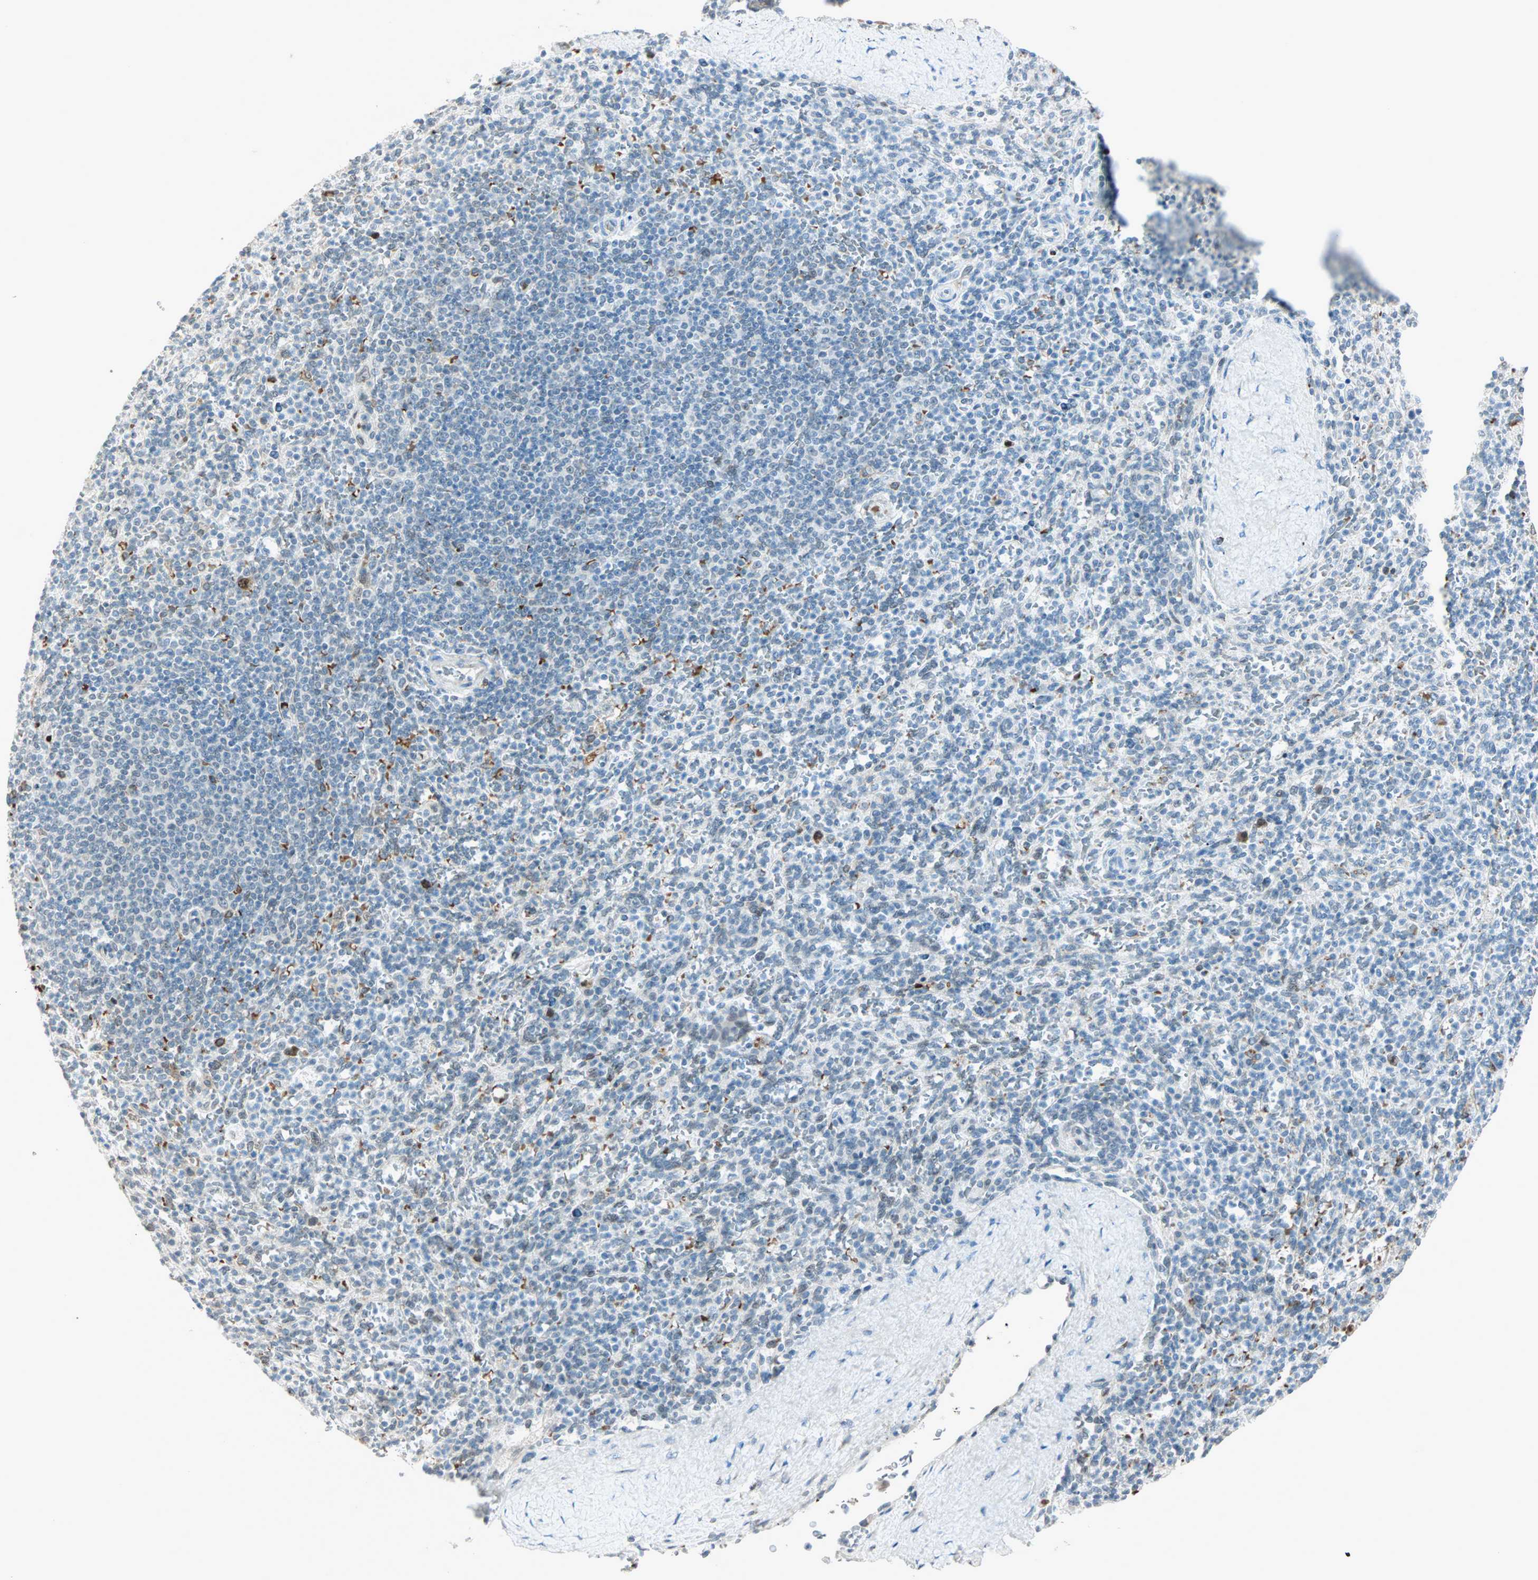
{"staining": {"intensity": "moderate", "quantity": "<25%", "location": "cytoplasmic/membranous"}, "tissue": "spleen", "cell_type": "Cells in red pulp", "image_type": "normal", "snomed": [{"axis": "morphology", "description": "Normal tissue, NOS"}, {"axis": "topography", "description": "Spleen"}], "caption": "An immunohistochemistry (IHC) photomicrograph of unremarkable tissue is shown. Protein staining in brown shows moderate cytoplasmic/membranous positivity in spleen within cells in red pulp. Nuclei are stained in blue.", "gene": "BCAN", "patient": {"sex": "male", "age": 36}}